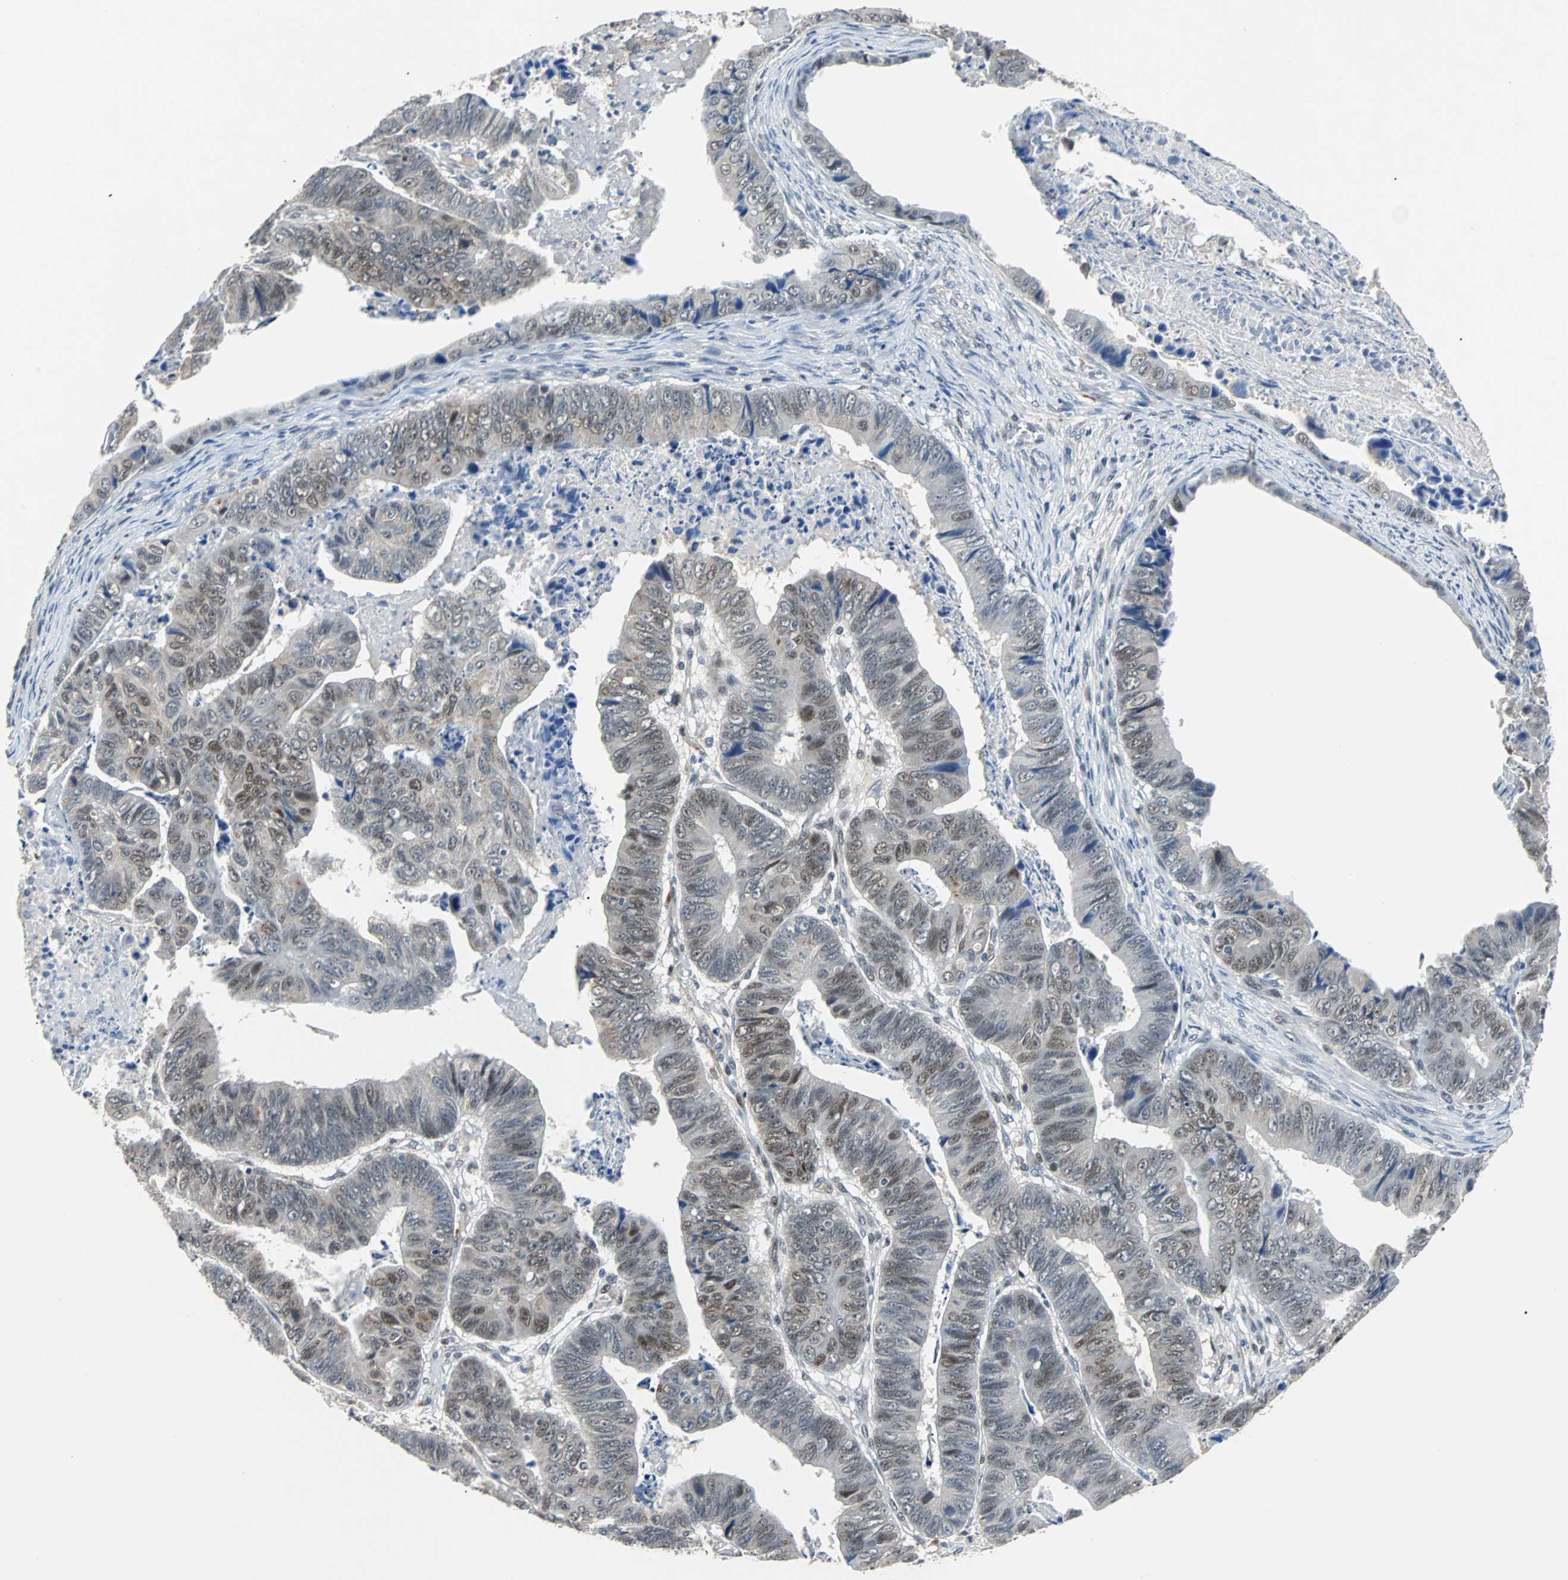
{"staining": {"intensity": "moderate", "quantity": "<25%", "location": "nuclear"}, "tissue": "stomach cancer", "cell_type": "Tumor cells", "image_type": "cancer", "snomed": [{"axis": "morphology", "description": "Adenocarcinoma, NOS"}, {"axis": "topography", "description": "Stomach, lower"}], "caption": "Immunohistochemical staining of human stomach adenocarcinoma displays moderate nuclear protein staining in about <25% of tumor cells.", "gene": "HLX", "patient": {"sex": "male", "age": 77}}